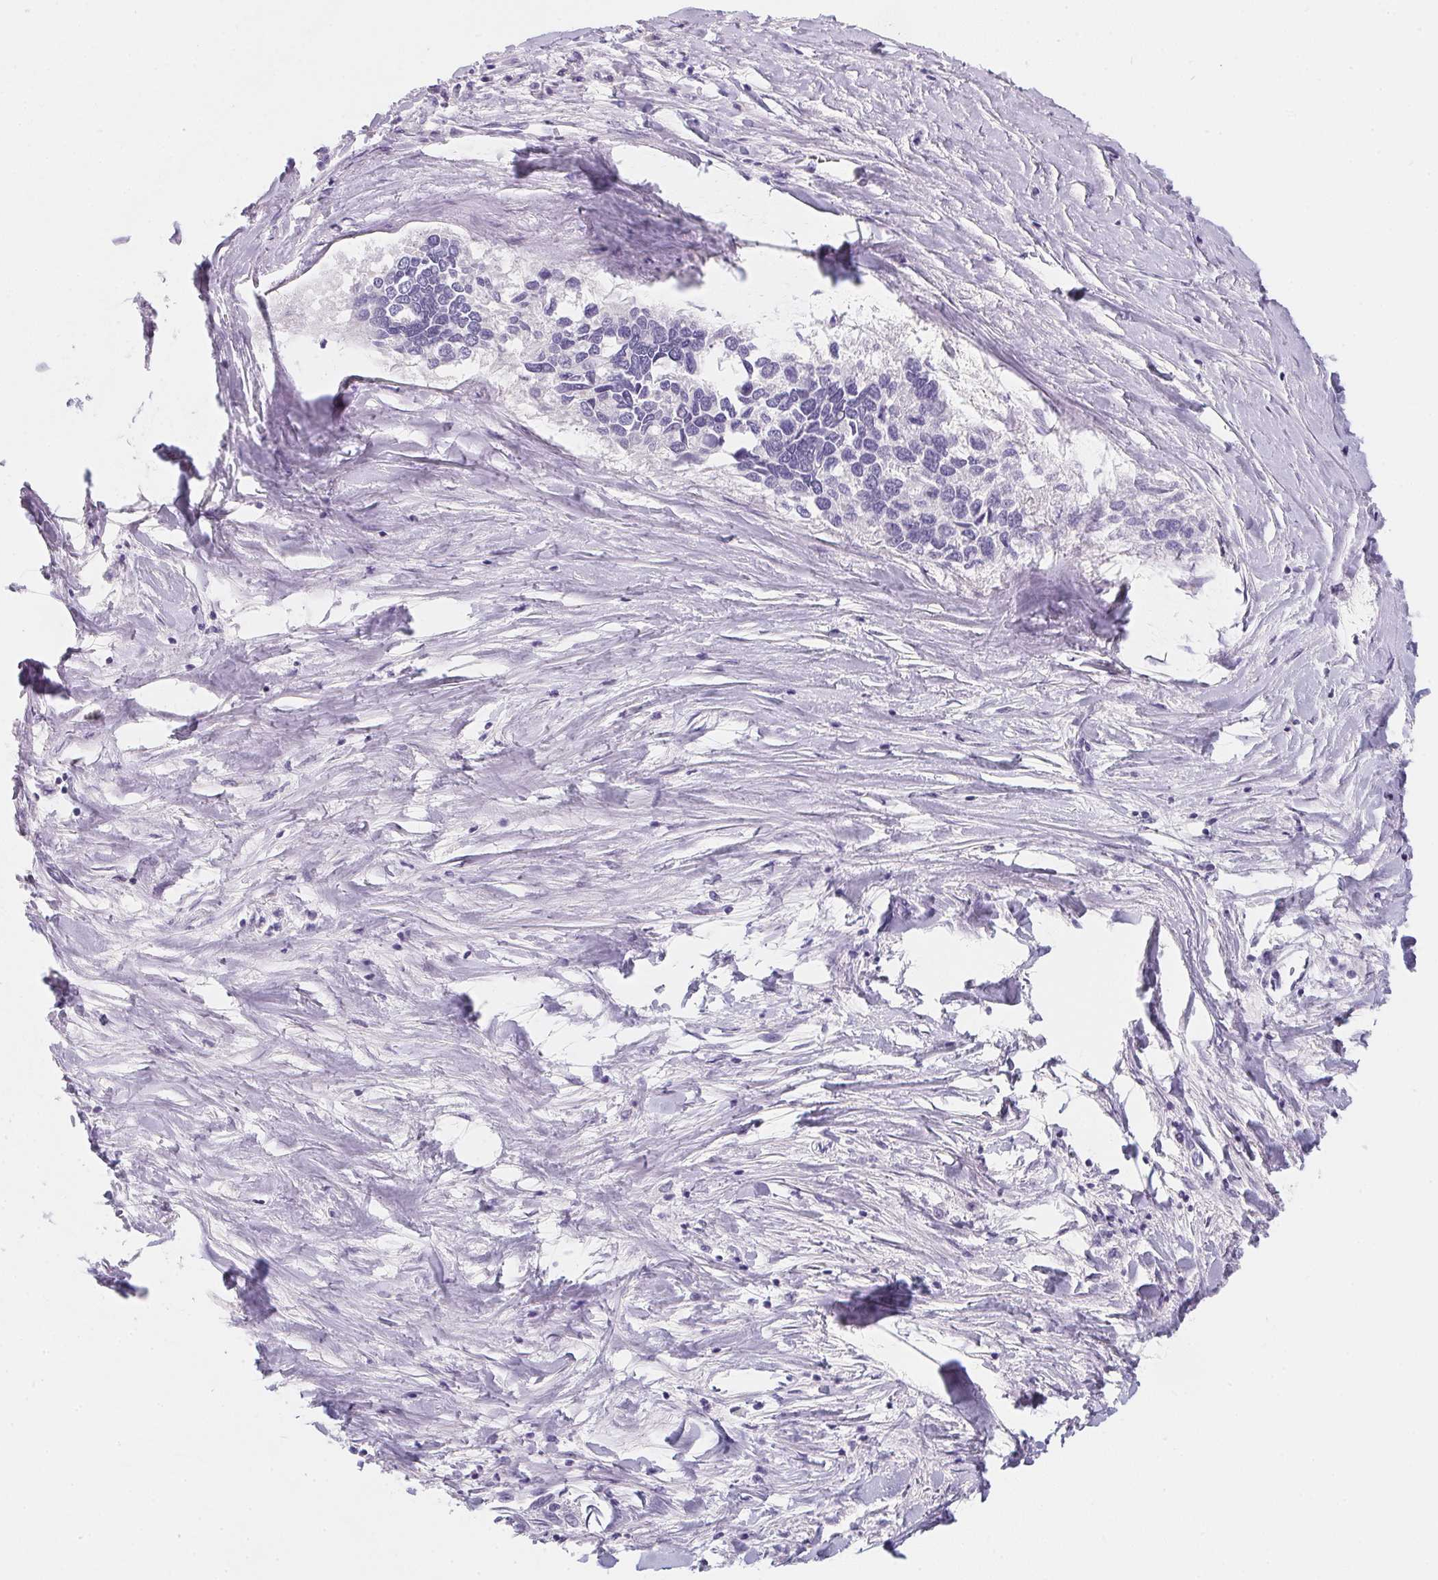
{"staining": {"intensity": "negative", "quantity": "none", "location": "none"}, "tissue": "liver cancer", "cell_type": "Tumor cells", "image_type": "cancer", "snomed": [{"axis": "morphology", "description": "Cholangiocarcinoma"}, {"axis": "topography", "description": "Liver"}], "caption": "Histopathology image shows no significant protein staining in tumor cells of liver cancer (cholangiocarcinoma).", "gene": "MAP1A", "patient": {"sex": "male", "age": 66}}